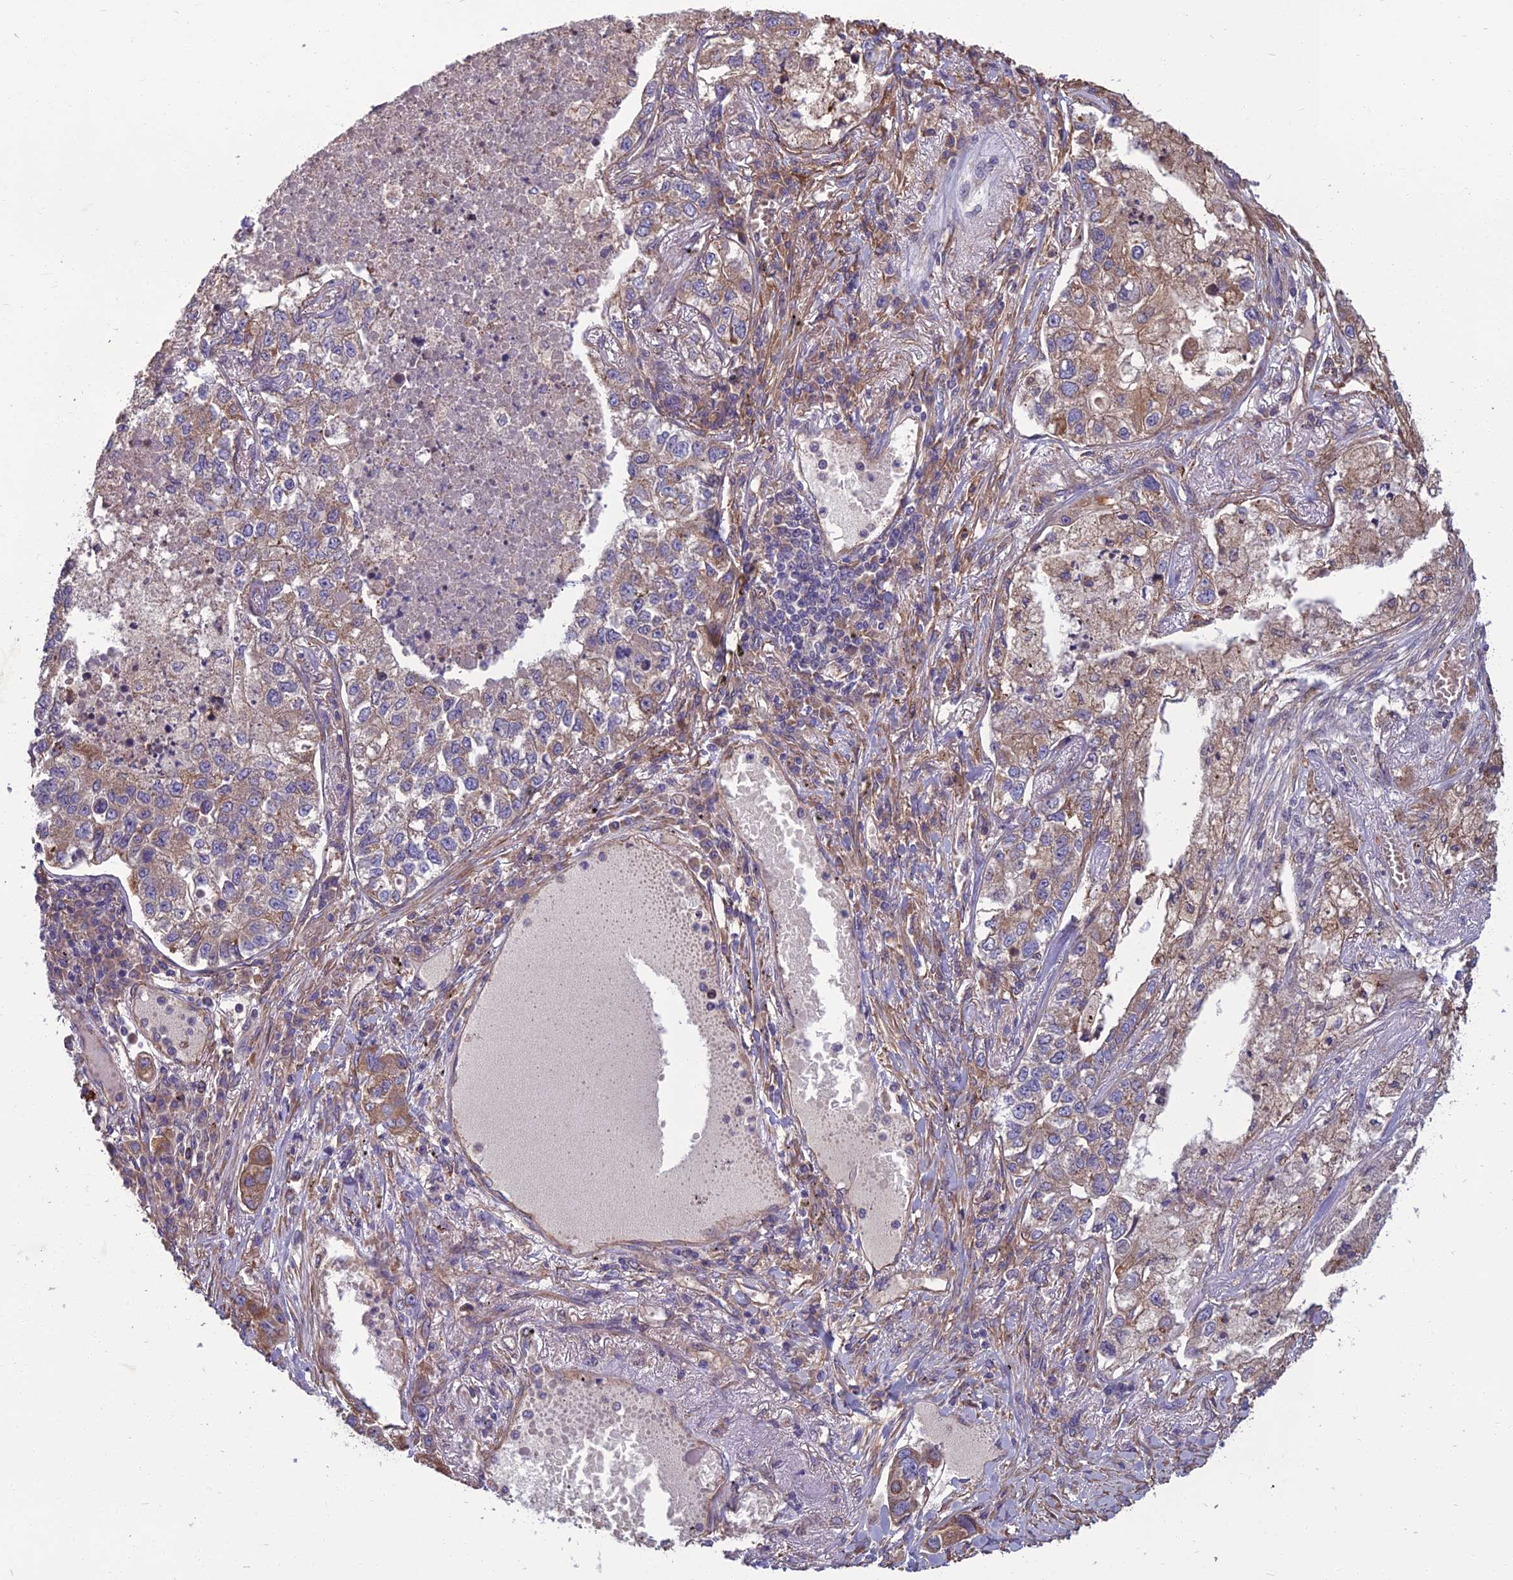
{"staining": {"intensity": "weak", "quantity": "25%-75%", "location": "cytoplasmic/membranous"}, "tissue": "lung cancer", "cell_type": "Tumor cells", "image_type": "cancer", "snomed": [{"axis": "morphology", "description": "Adenocarcinoma, NOS"}, {"axis": "topography", "description": "Lung"}], "caption": "Tumor cells reveal low levels of weak cytoplasmic/membranous expression in about 25%-75% of cells in lung adenocarcinoma. (Brightfield microscopy of DAB IHC at high magnification).", "gene": "WDR24", "patient": {"sex": "male", "age": 49}}